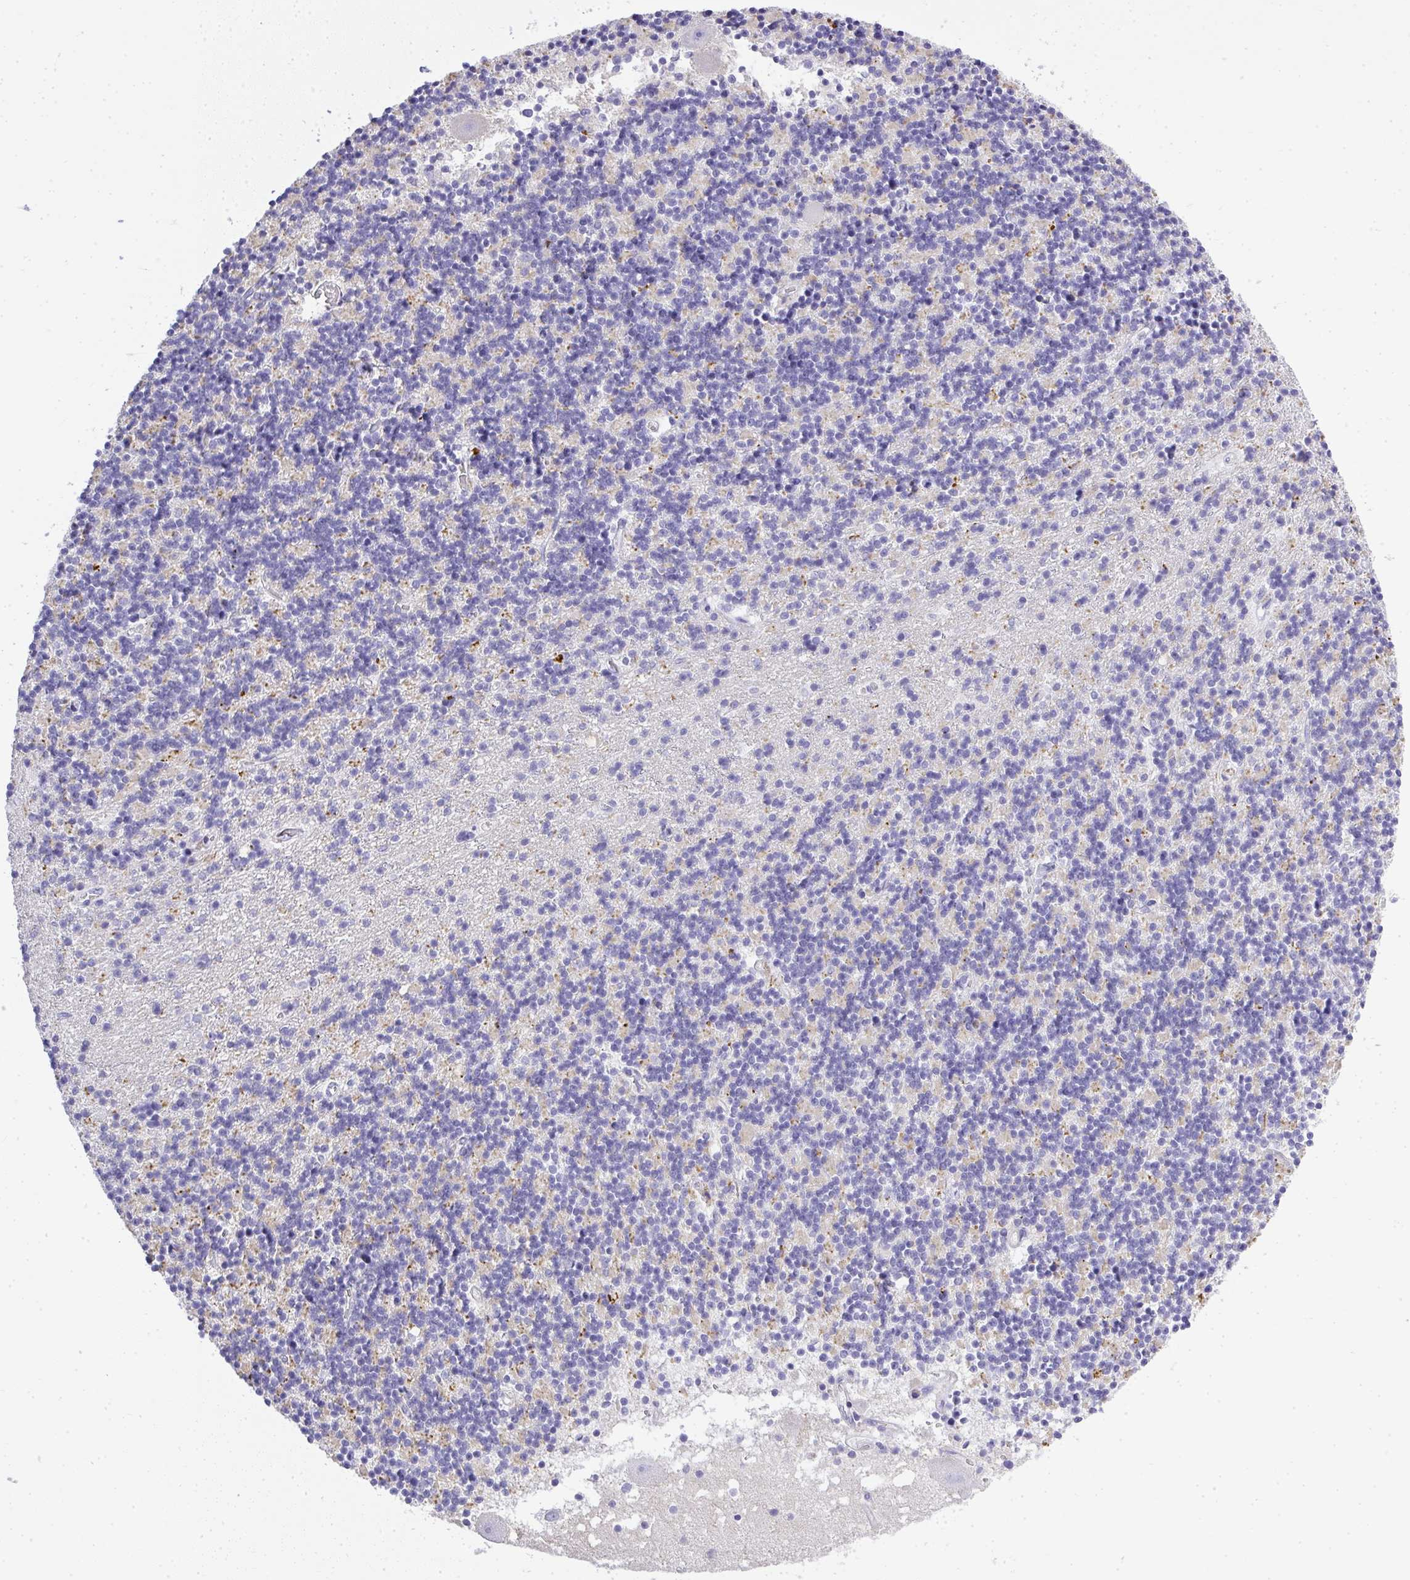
{"staining": {"intensity": "negative", "quantity": "none", "location": "none"}, "tissue": "cerebellum", "cell_type": "Cells in granular layer", "image_type": "normal", "snomed": [{"axis": "morphology", "description": "Normal tissue, NOS"}, {"axis": "topography", "description": "Cerebellum"}], "caption": "Photomicrograph shows no significant protein expression in cells in granular layer of normal cerebellum.", "gene": "PLPPR3", "patient": {"sex": "male", "age": 54}}